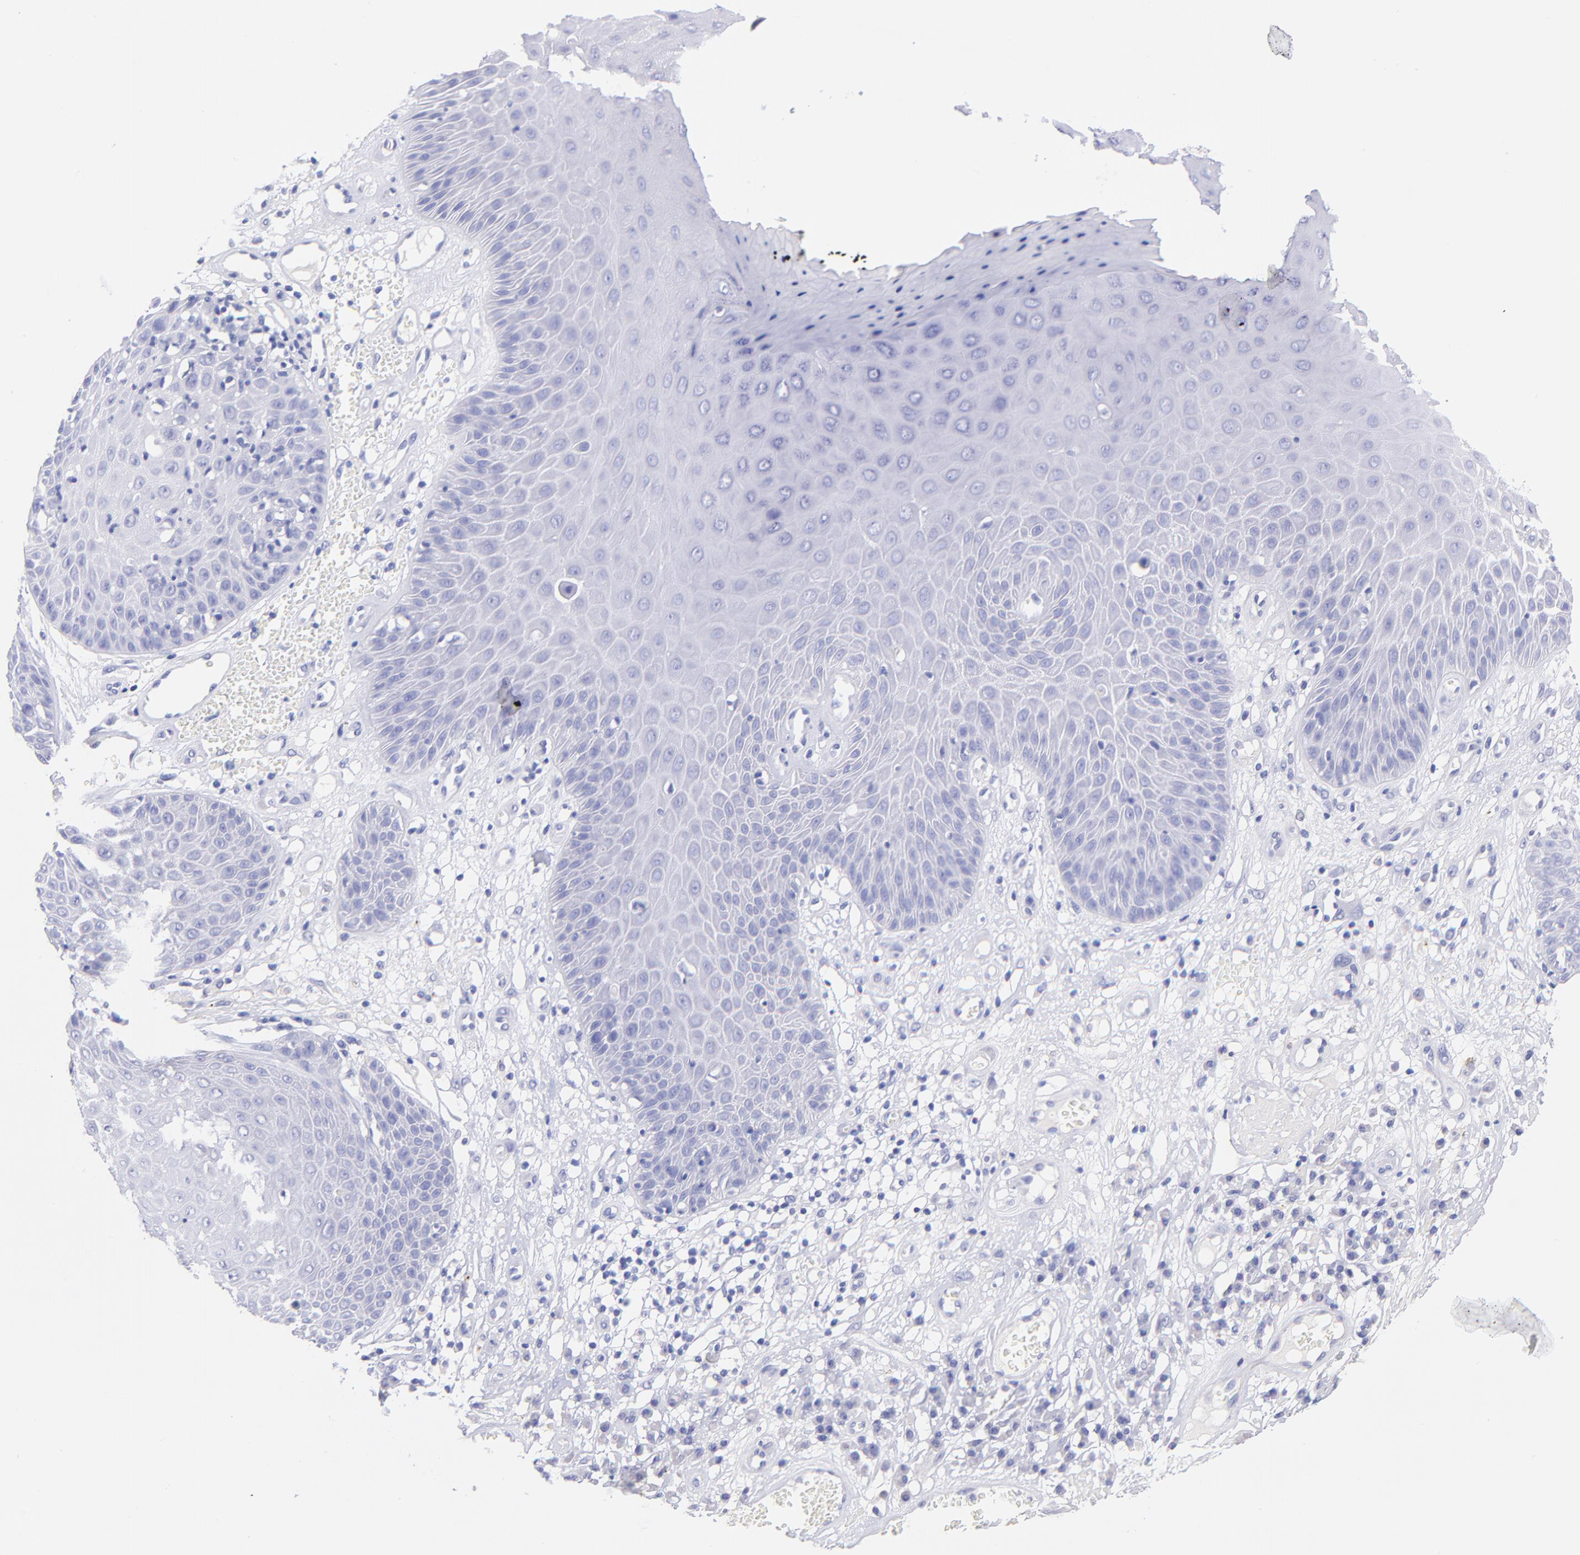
{"staining": {"intensity": "negative", "quantity": "none", "location": "none"}, "tissue": "skin cancer", "cell_type": "Tumor cells", "image_type": "cancer", "snomed": [{"axis": "morphology", "description": "Squamous cell carcinoma, NOS"}, {"axis": "topography", "description": "Skin"}], "caption": "Image shows no protein positivity in tumor cells of skin cancer (squamous cell carcinoma) tissue.", "gene": "RAB3B", "patient": {"sex": "male", "age": 65}}